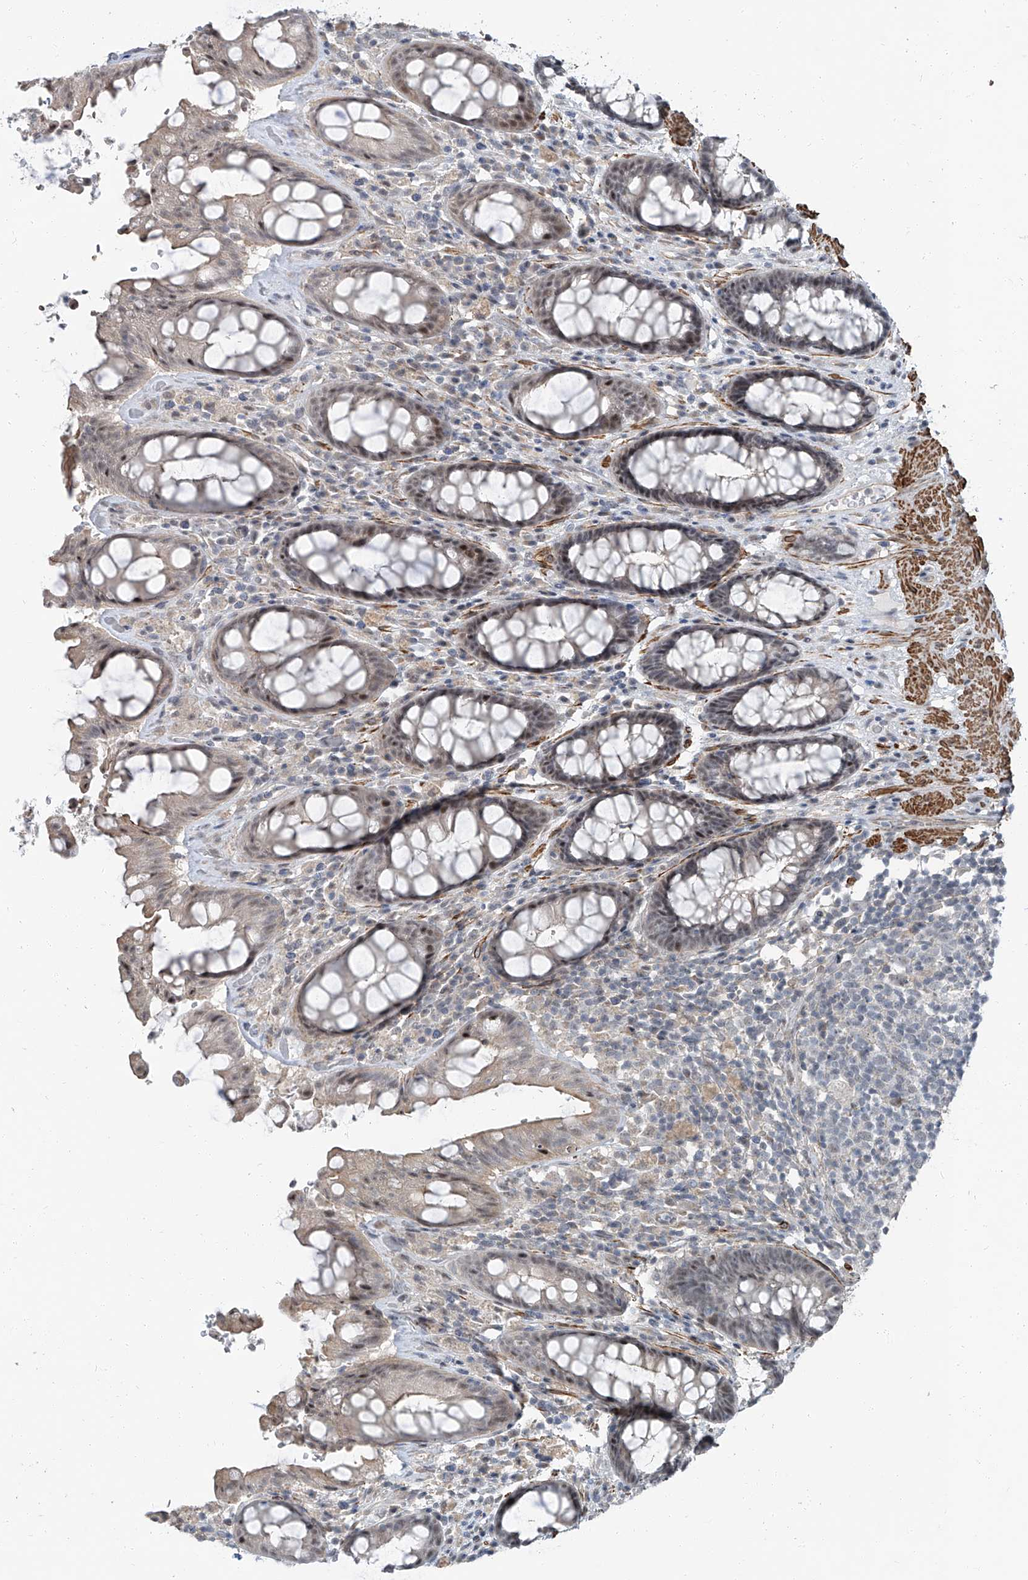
{"staining": {"intensity": "weak", "quantity": "25%-75%", "location": "cytoplasmic/membranous,nuclear"}, "tissue": "rectum", "cell_type": "Glandular cells", "image_type": "normal", "snomed": [{"axis": "morphology", "description": "Normal tissue, NOS"}, {"axis": "topography", "description": "Rectum"}], "caption": "Rectum stained for a protein demonstrates weak cytoplasmic/membranous,nuclear positivity in glandular cells. (brown staining indicates protein expression, while blue staining denotes nuclei).", "gene": "TXLNB", "patient": {"sex": "male", "age": 64}}